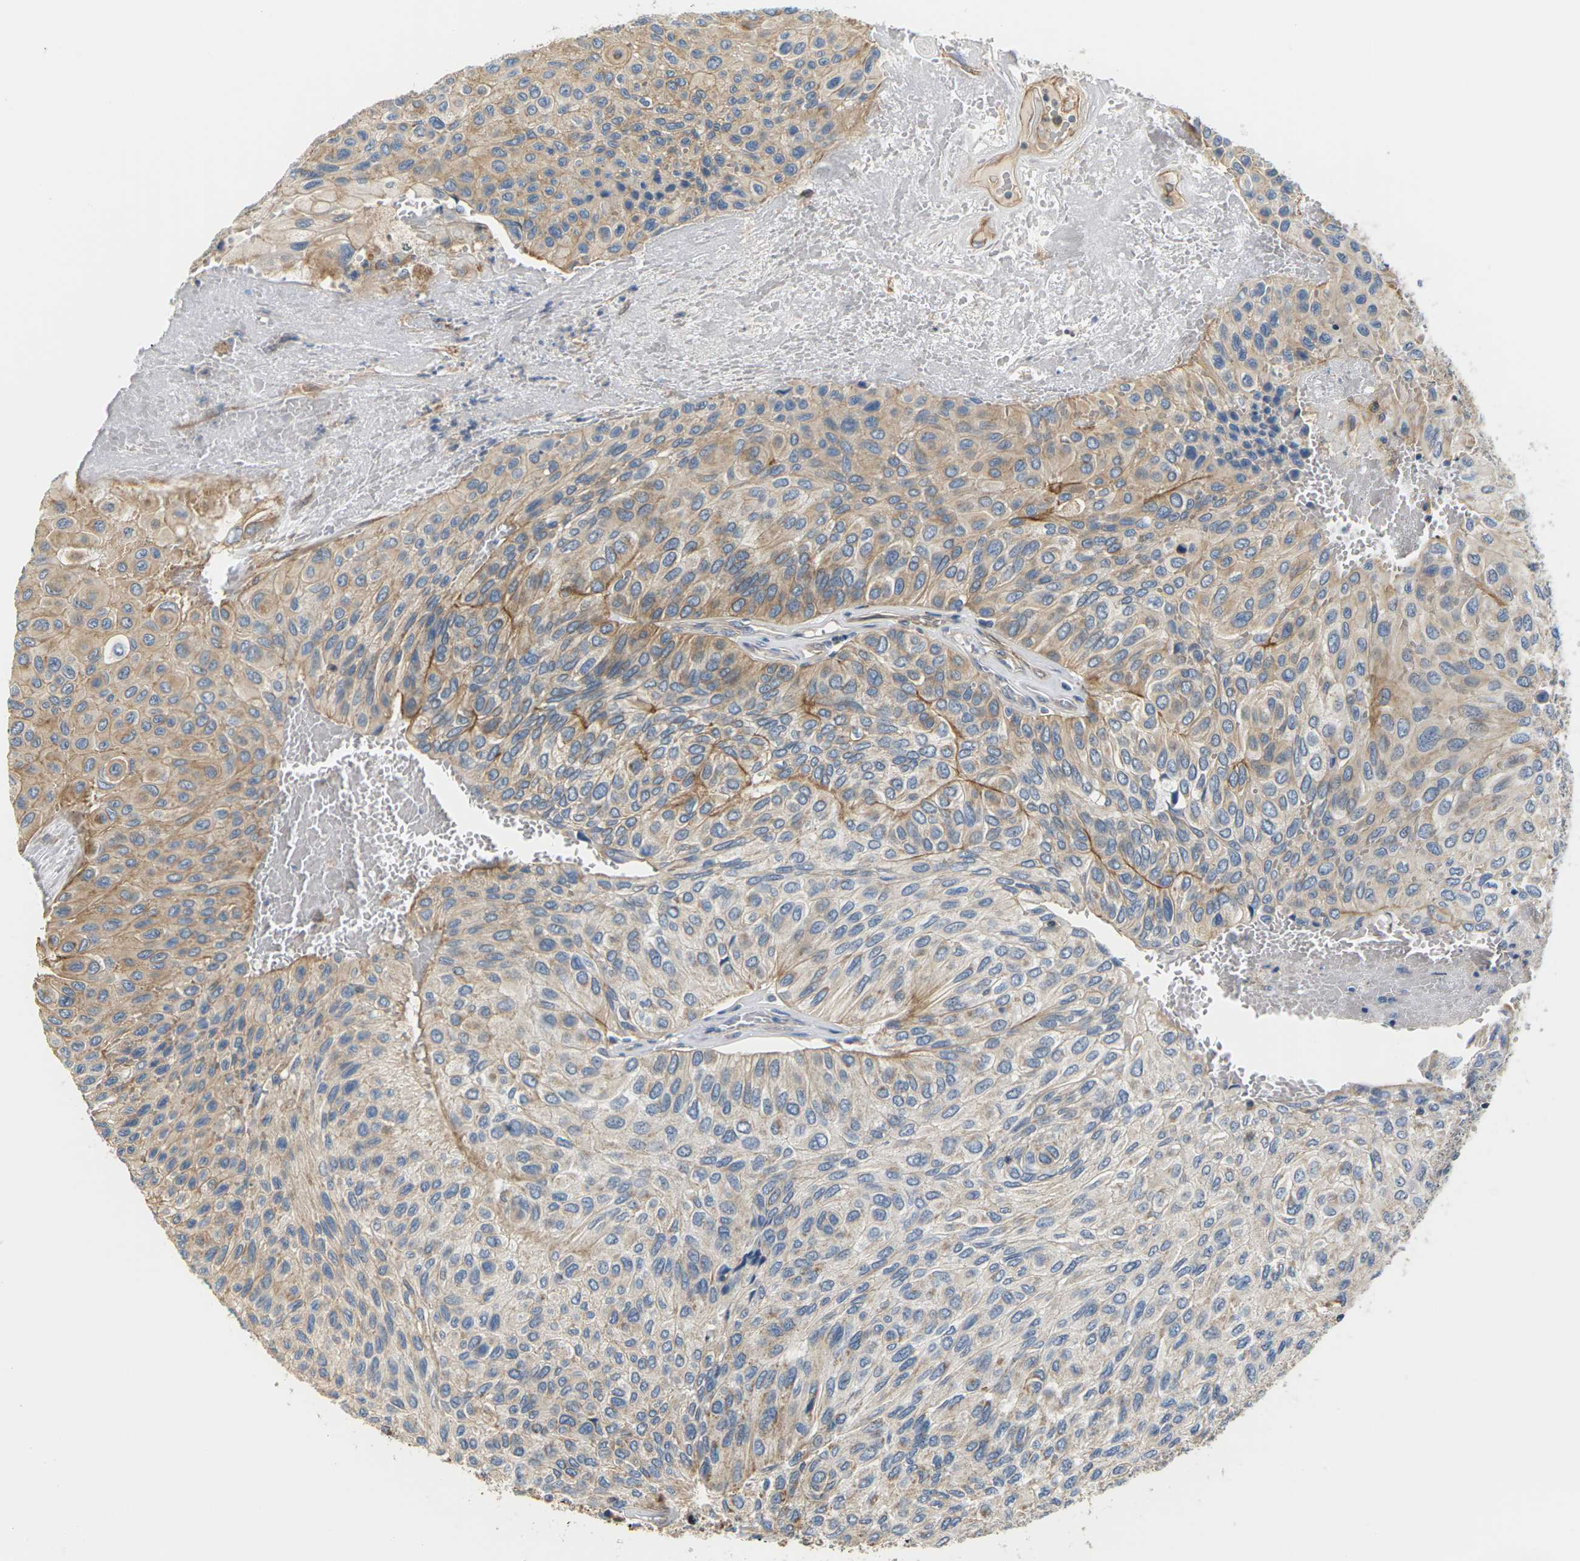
{"staining": {"intensity": "moderate", "quantity": "25%-75%", "location": "cytoplasmic/membranous"}, "tissue": "urothelial cancer", "cell_type": "Tumor cells", "image_type": "cancer", "snomed": [{"axis": "morphology", "description": "Urothelial carcinoma, High grade"}, {"axis": "topography", "description": "Urinary bladder"}], "caption": "DAB immunohistochemical staining of human urothelial cancer exhibits moderate cytoplasmic/membranous protein expression in approximately 25%-75% of tumor cells. The protein is shown in brown color, while the nuclei are stained blue.", "gene": "PCDHB4", "patient": {"sex": "male", "age": 66}}